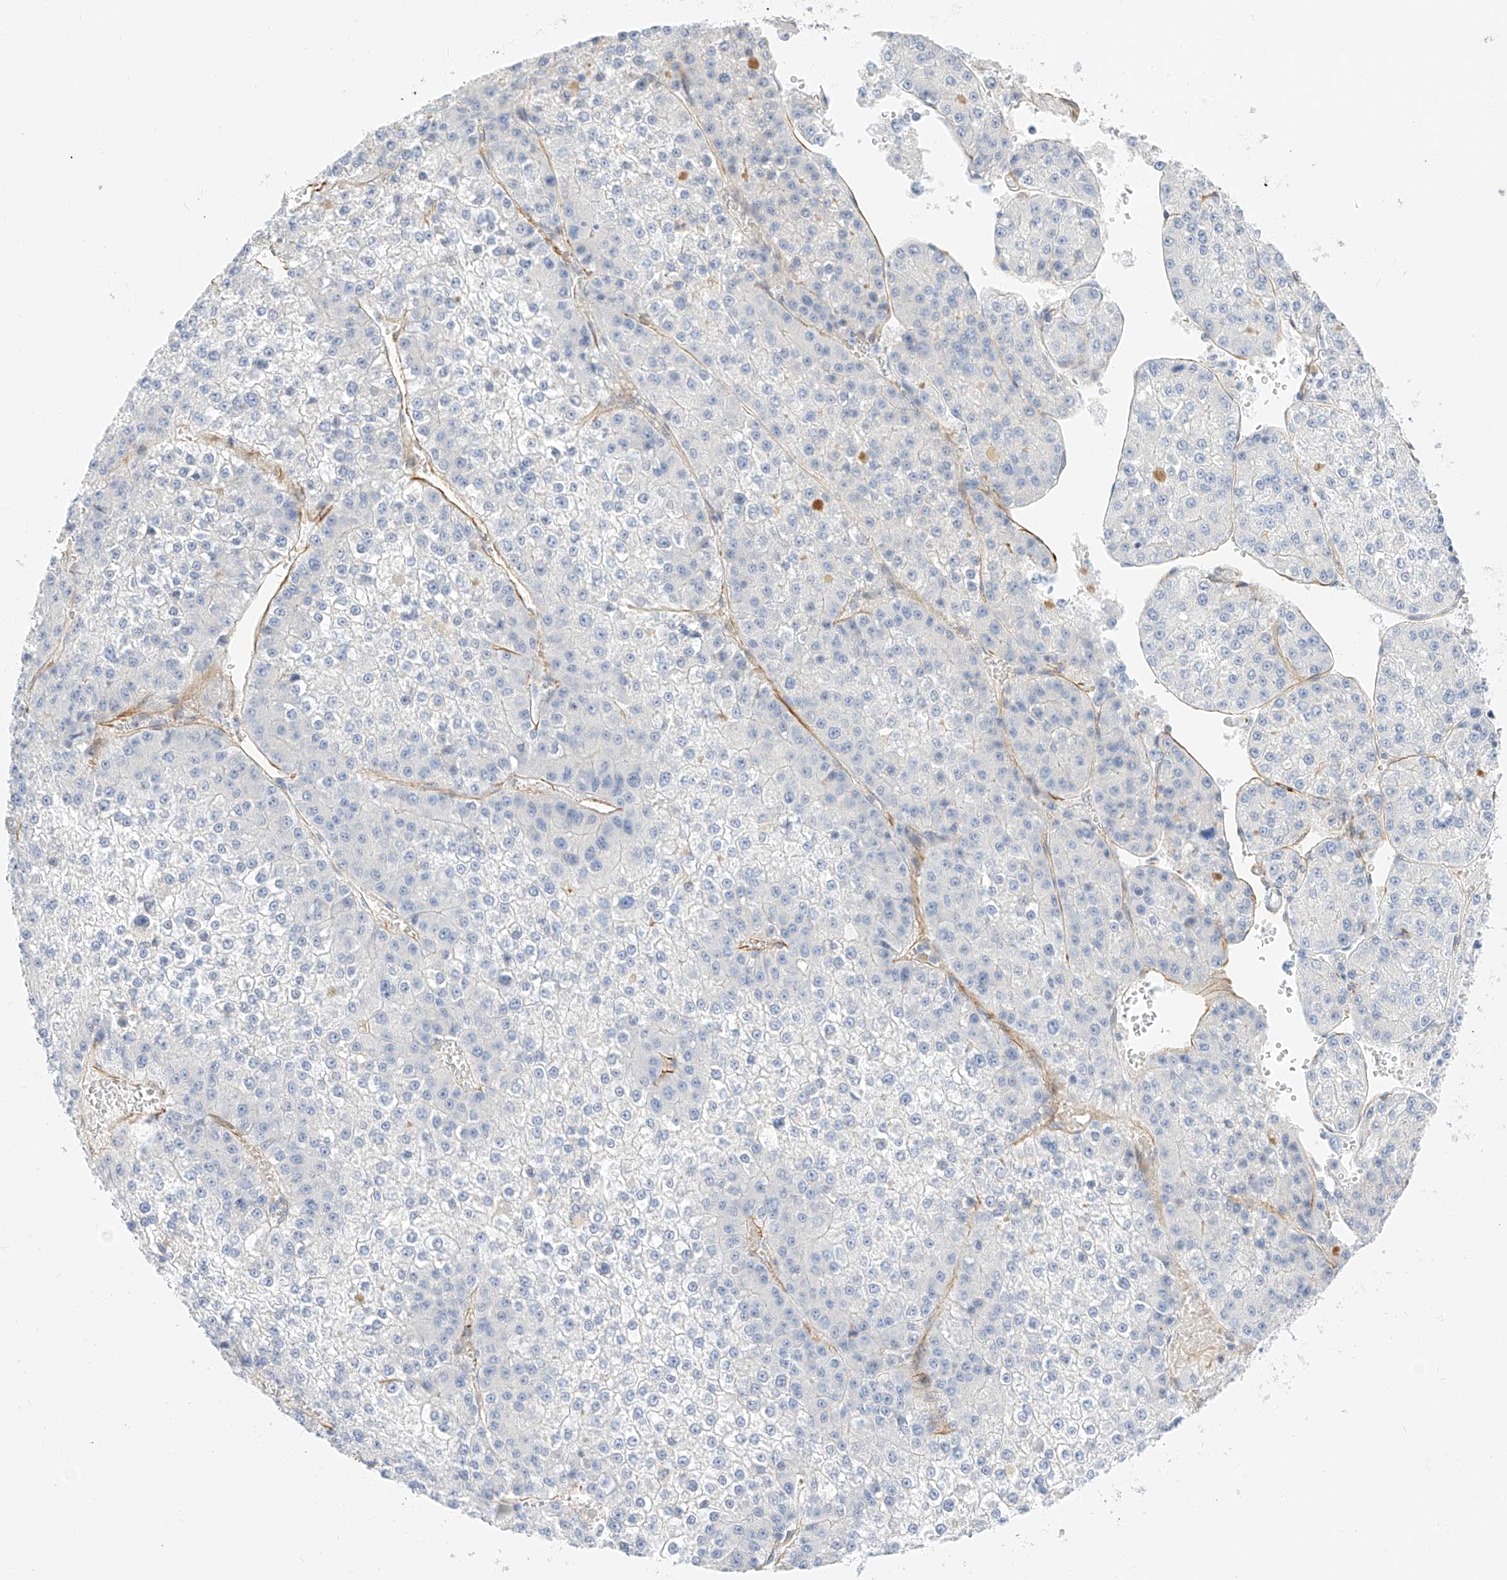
{"staining": {"intensity": "negative", "quantity": "none", "location": "none"}, "tissue": "liver cancer", "cell_type": "Tumor cells", "image_type": "cancer", "snomed": [{"axis": "morphology", "description": "Carcinoma, Hepatocellular, NOS"}, {"axis": "topography", "description": "Liver"}], "caption": "Protein analysis of liver cancer demonstrates no significant staining in tumor cells.", "gene": "CDCP2", "patient": {"sex": "female", "age": 73}}